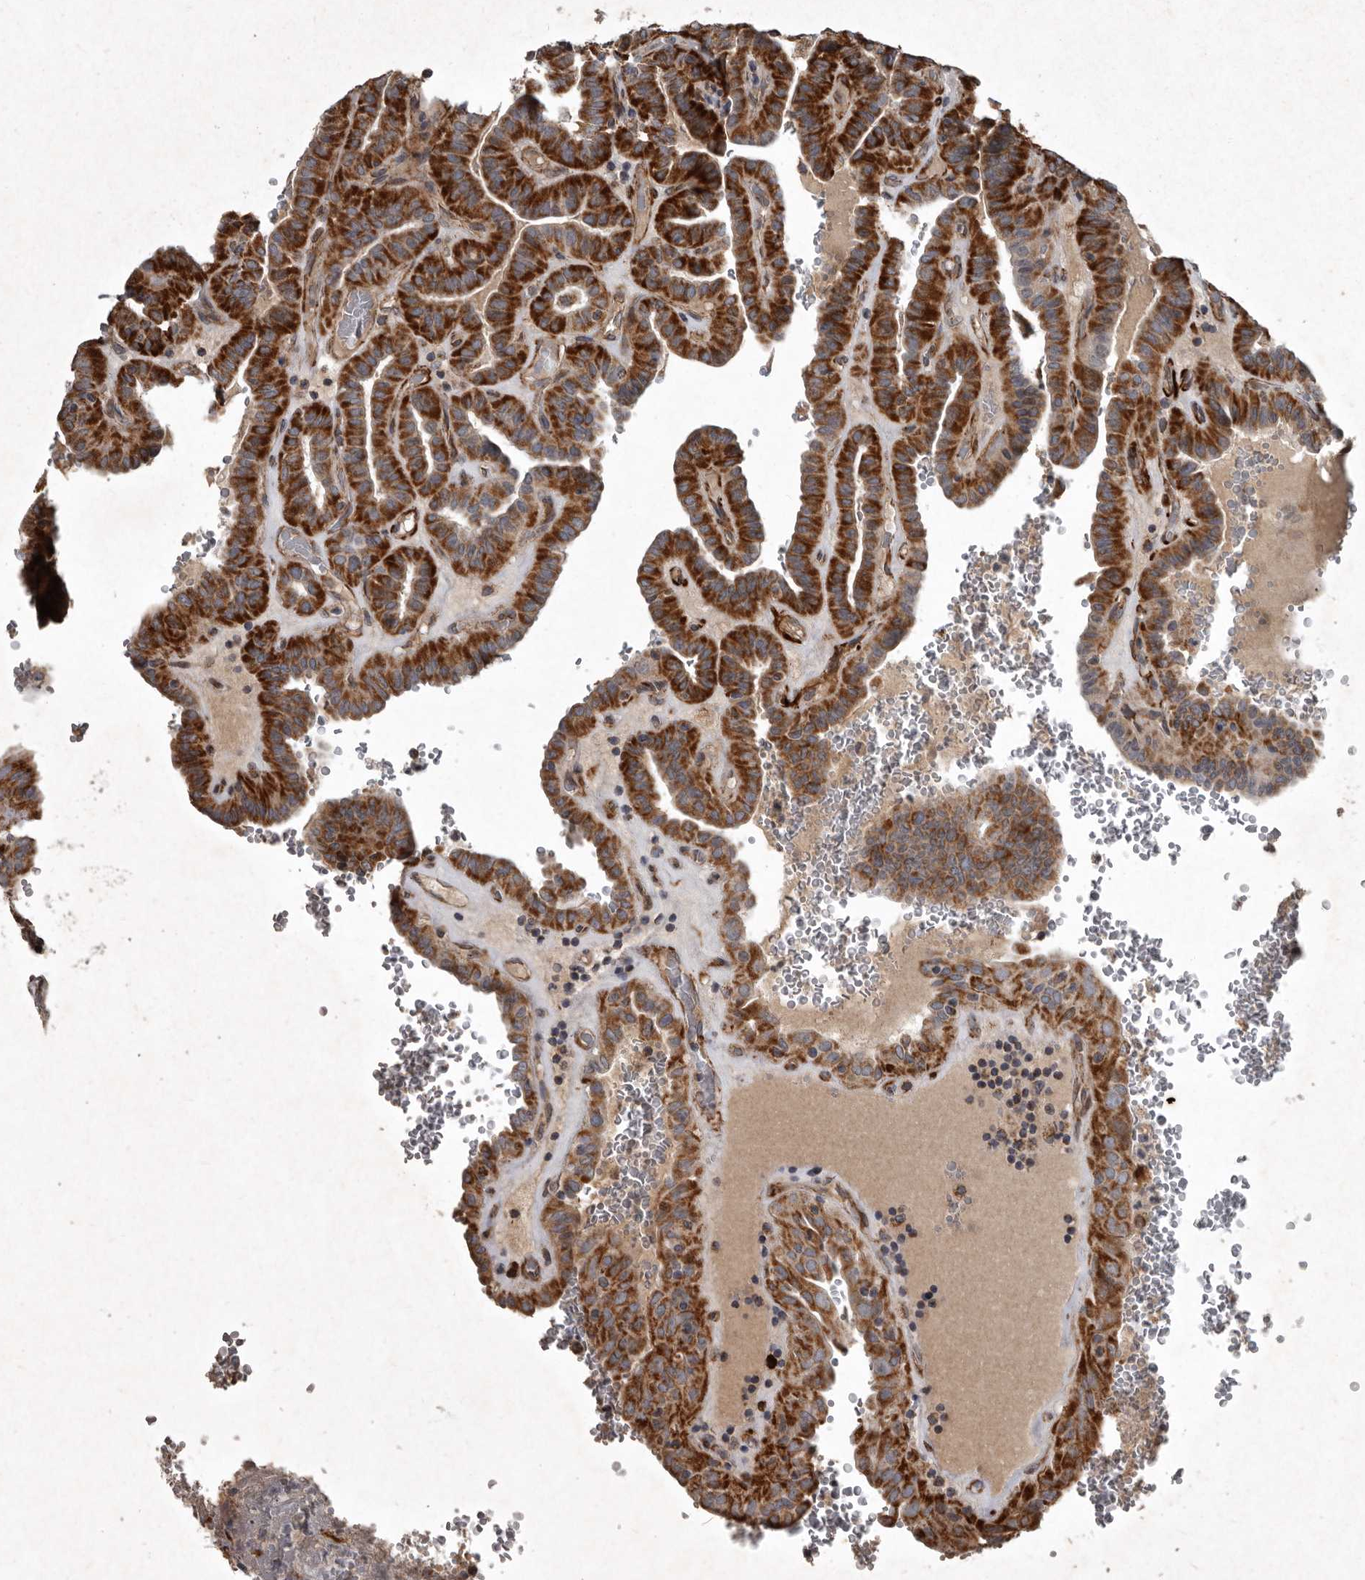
{"staining": {"intensity": "strong", "quantity": ">75%", "location": "cytoplasmic/membranous"}, "tissue": "thyroid cancer", "cell_type": "Tumor cells", "image_type": "cancer", "snomed": [{"axis": "morphology", "description": "Papillary adenocarcinoma, NOS"}, {"axis": "topography", "description": "Thyroid gland"}], "caption": "An image of thyroid papillary adenocarcinoma stained for a protein demonstrates strong cytoplasmic/membranous brown staining in tumor cells. The staining was performed using DAB (3,3'-diaminobenzidine) to visualize the protein expression in brown, while the nuclei were stained in blue with hematoxylin (Magnification: 20x).", "gene": "MRPS15", "patient": {"sex": "male", "age": 77}}